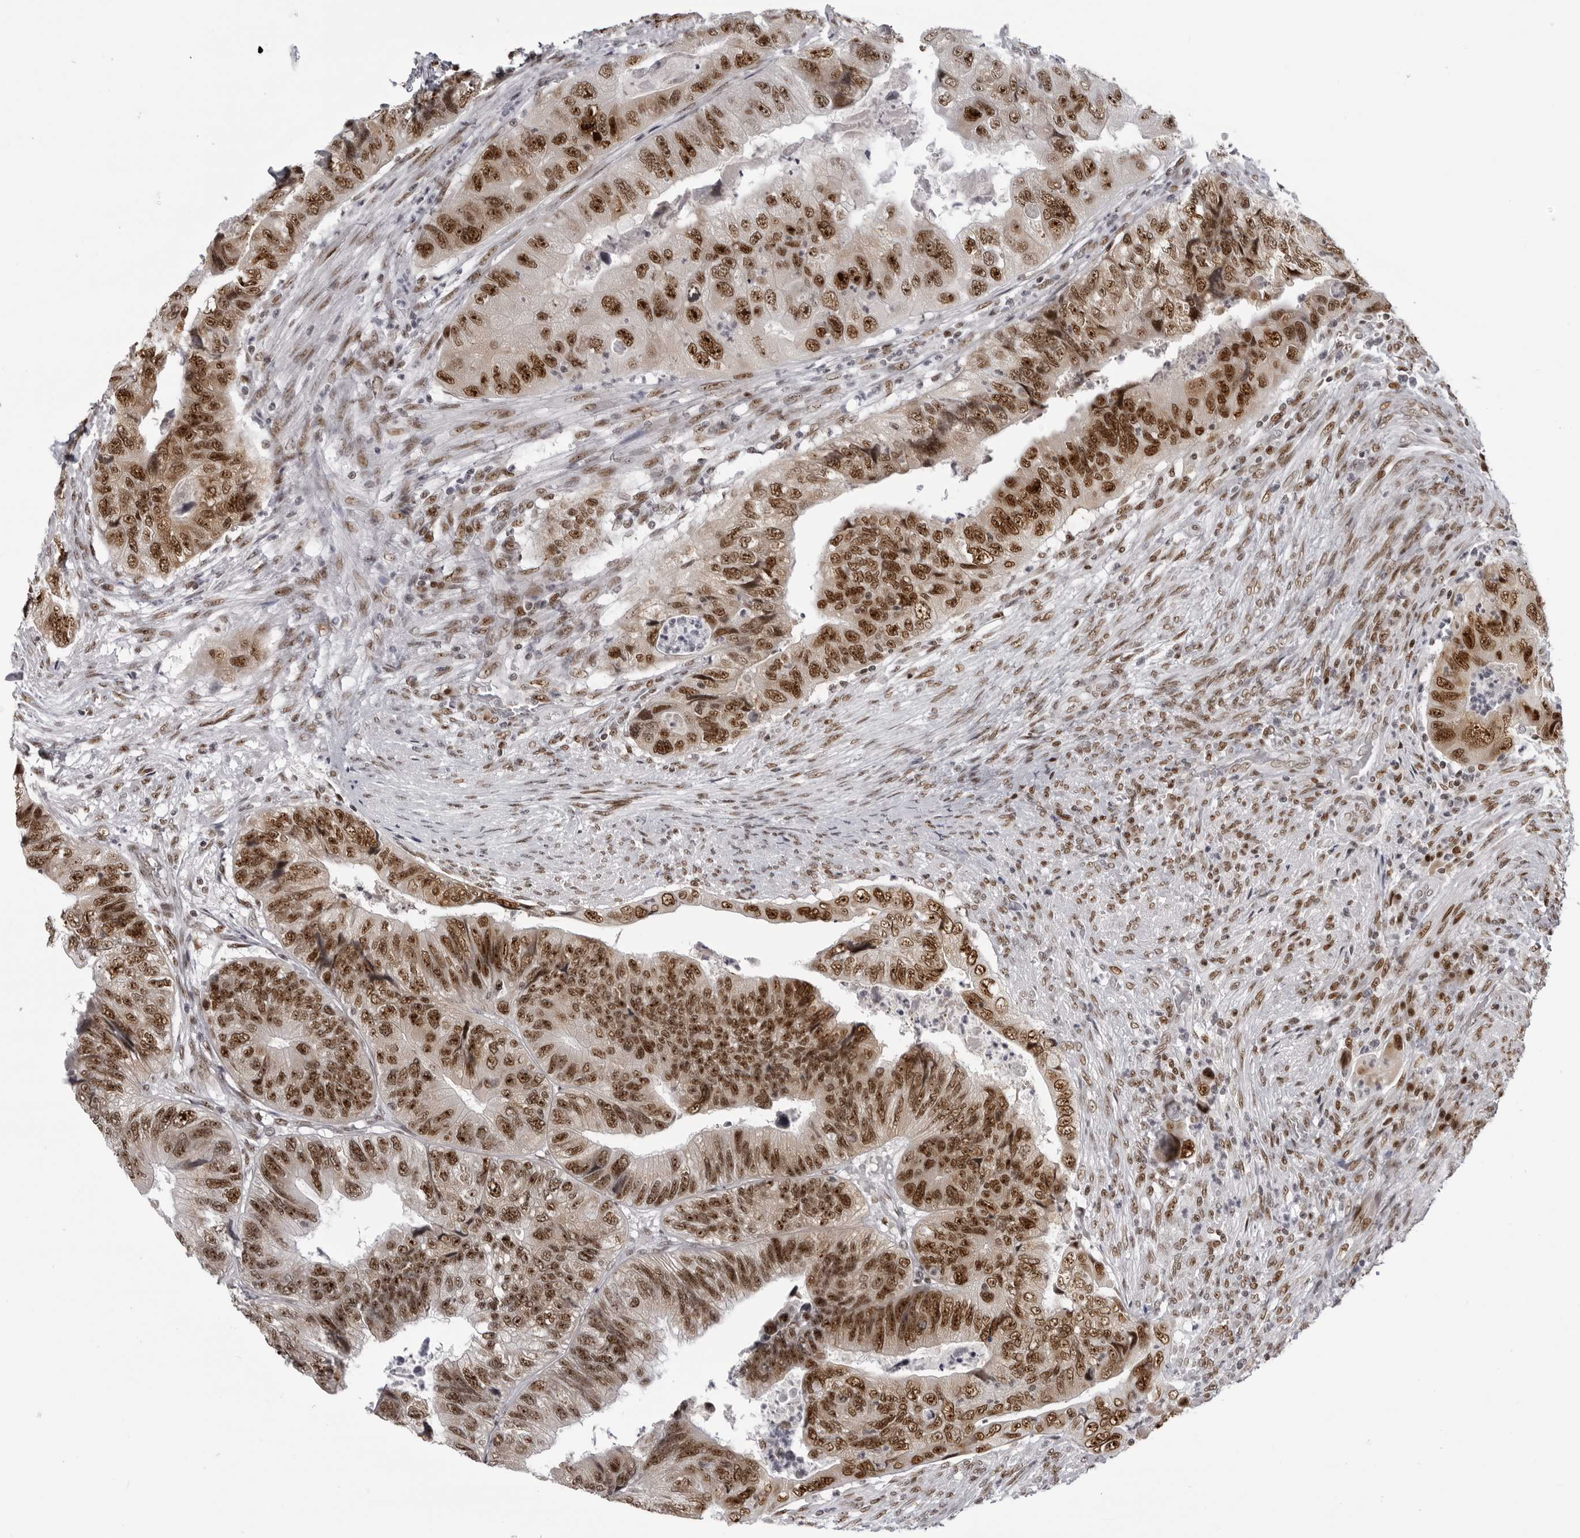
{"staining": {"intensity": "strong", "quantity": ">75%", "location": "nuclear"}, "tissue": "colorectal cancer", "cell_type": "Tumor cells", "image_type": "cancer", "snomed": [{"axis": "morphology", "description": "Adenocarcinoma, NOS"}, {"axis": "topography", "description": "Rectum"}], "caption": "Strong nuclear protein staining is present in about >75% of tumor cells in colorectal cancer (adenocarcinoma).", "gene": "HEXIM2", "patient": {"sex": "male", "age": 63}}